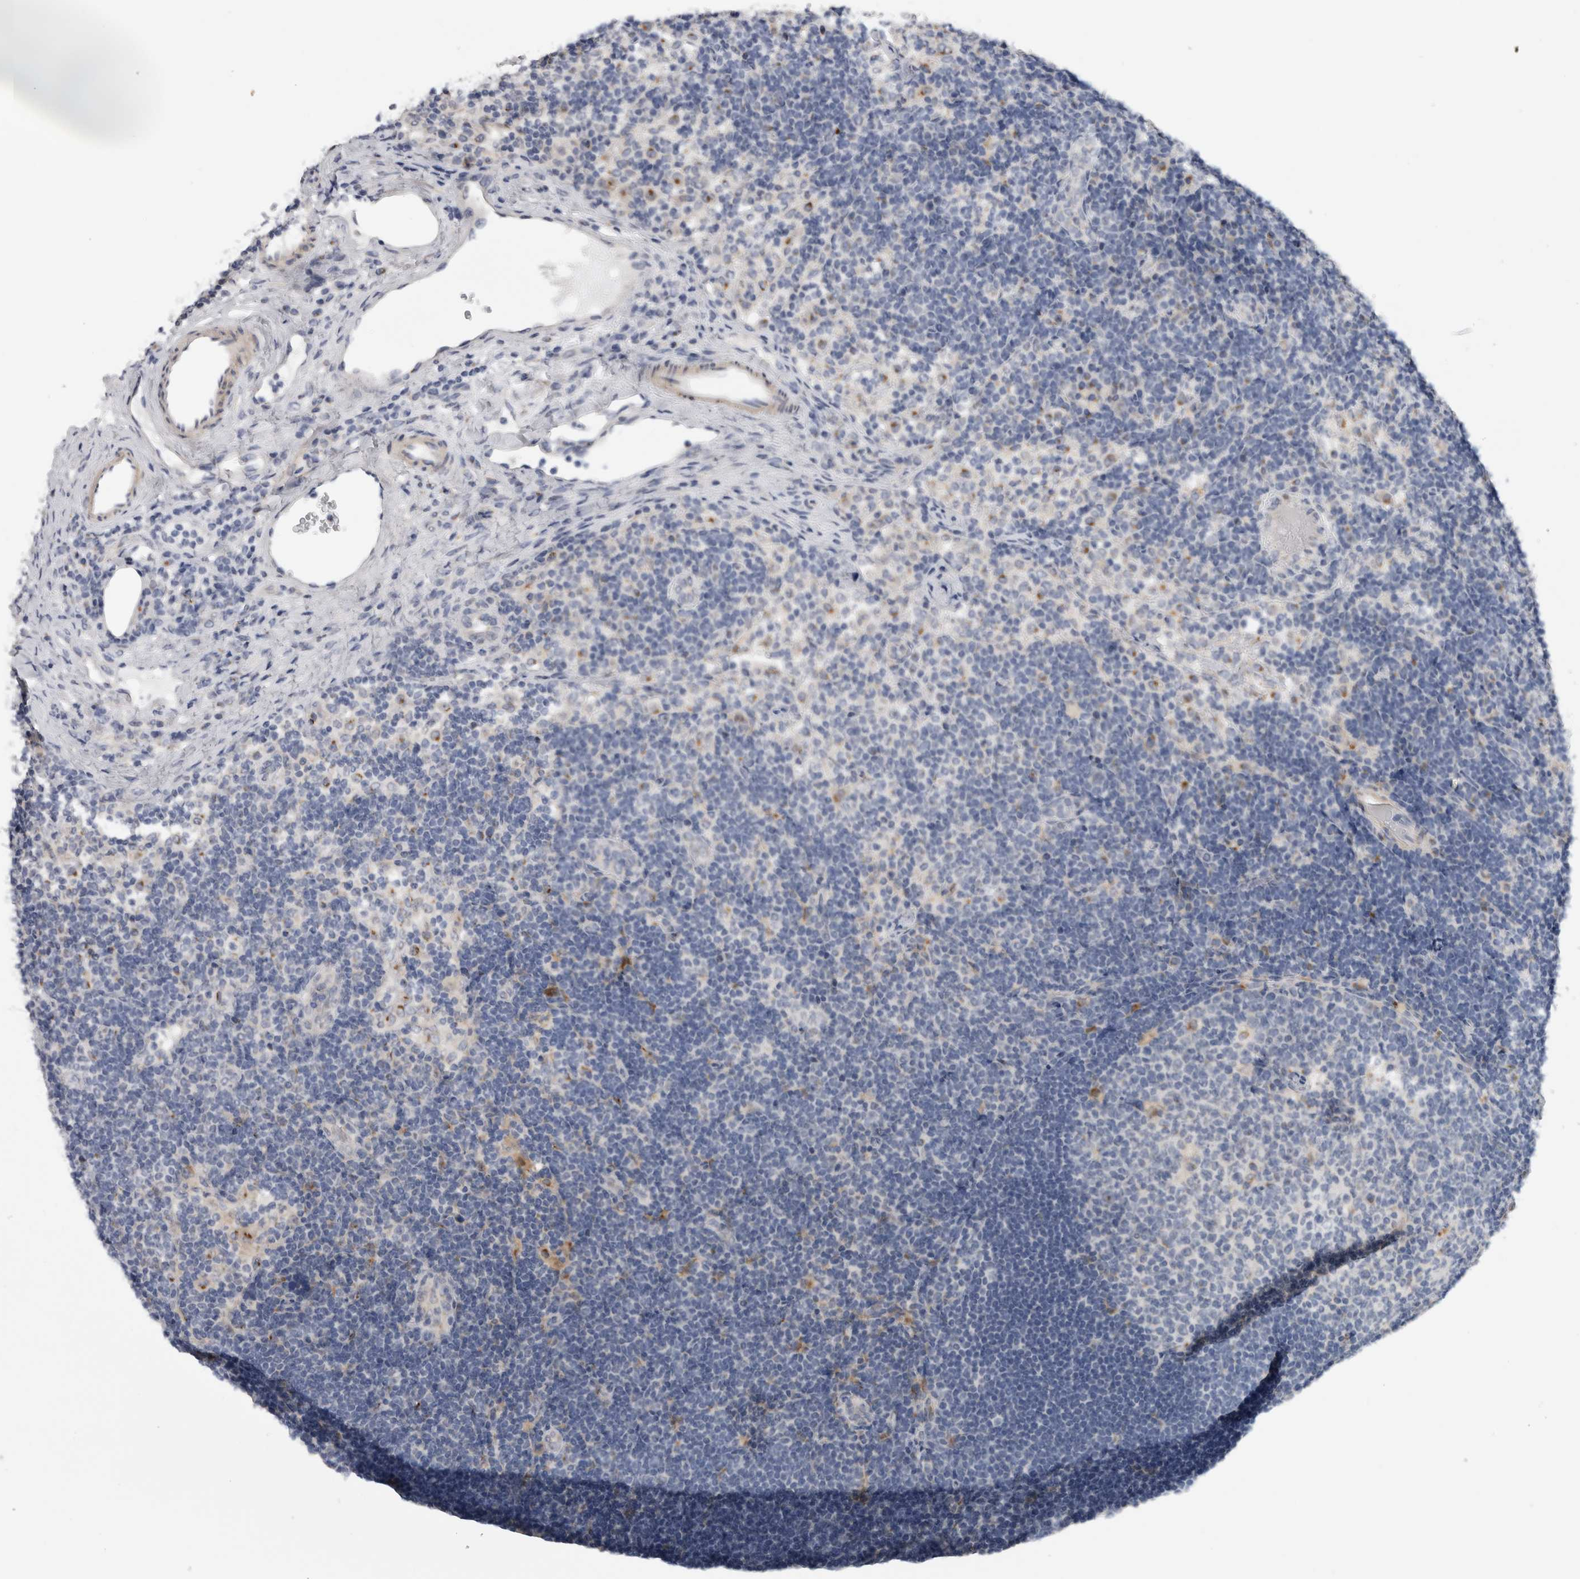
{"staining": {"intensity": "negative", "quantity": "none", "location": "none"}, "tissue": "lymph node", "cell_type": "Germinal center cells", "image_type": "normal", "snomed": [{"axis": "morphology", "description": "Normal tissue, NOS"}, {"axis": "topography", "description": "Lymph node"}], "caption": "IHC histopathology image of unremarkable lymph node stained for a protein (brown), which shows no positivity in germinal center cells.", "gene": "MGAT1", "patient": {"sex": "female", "age": 22}}